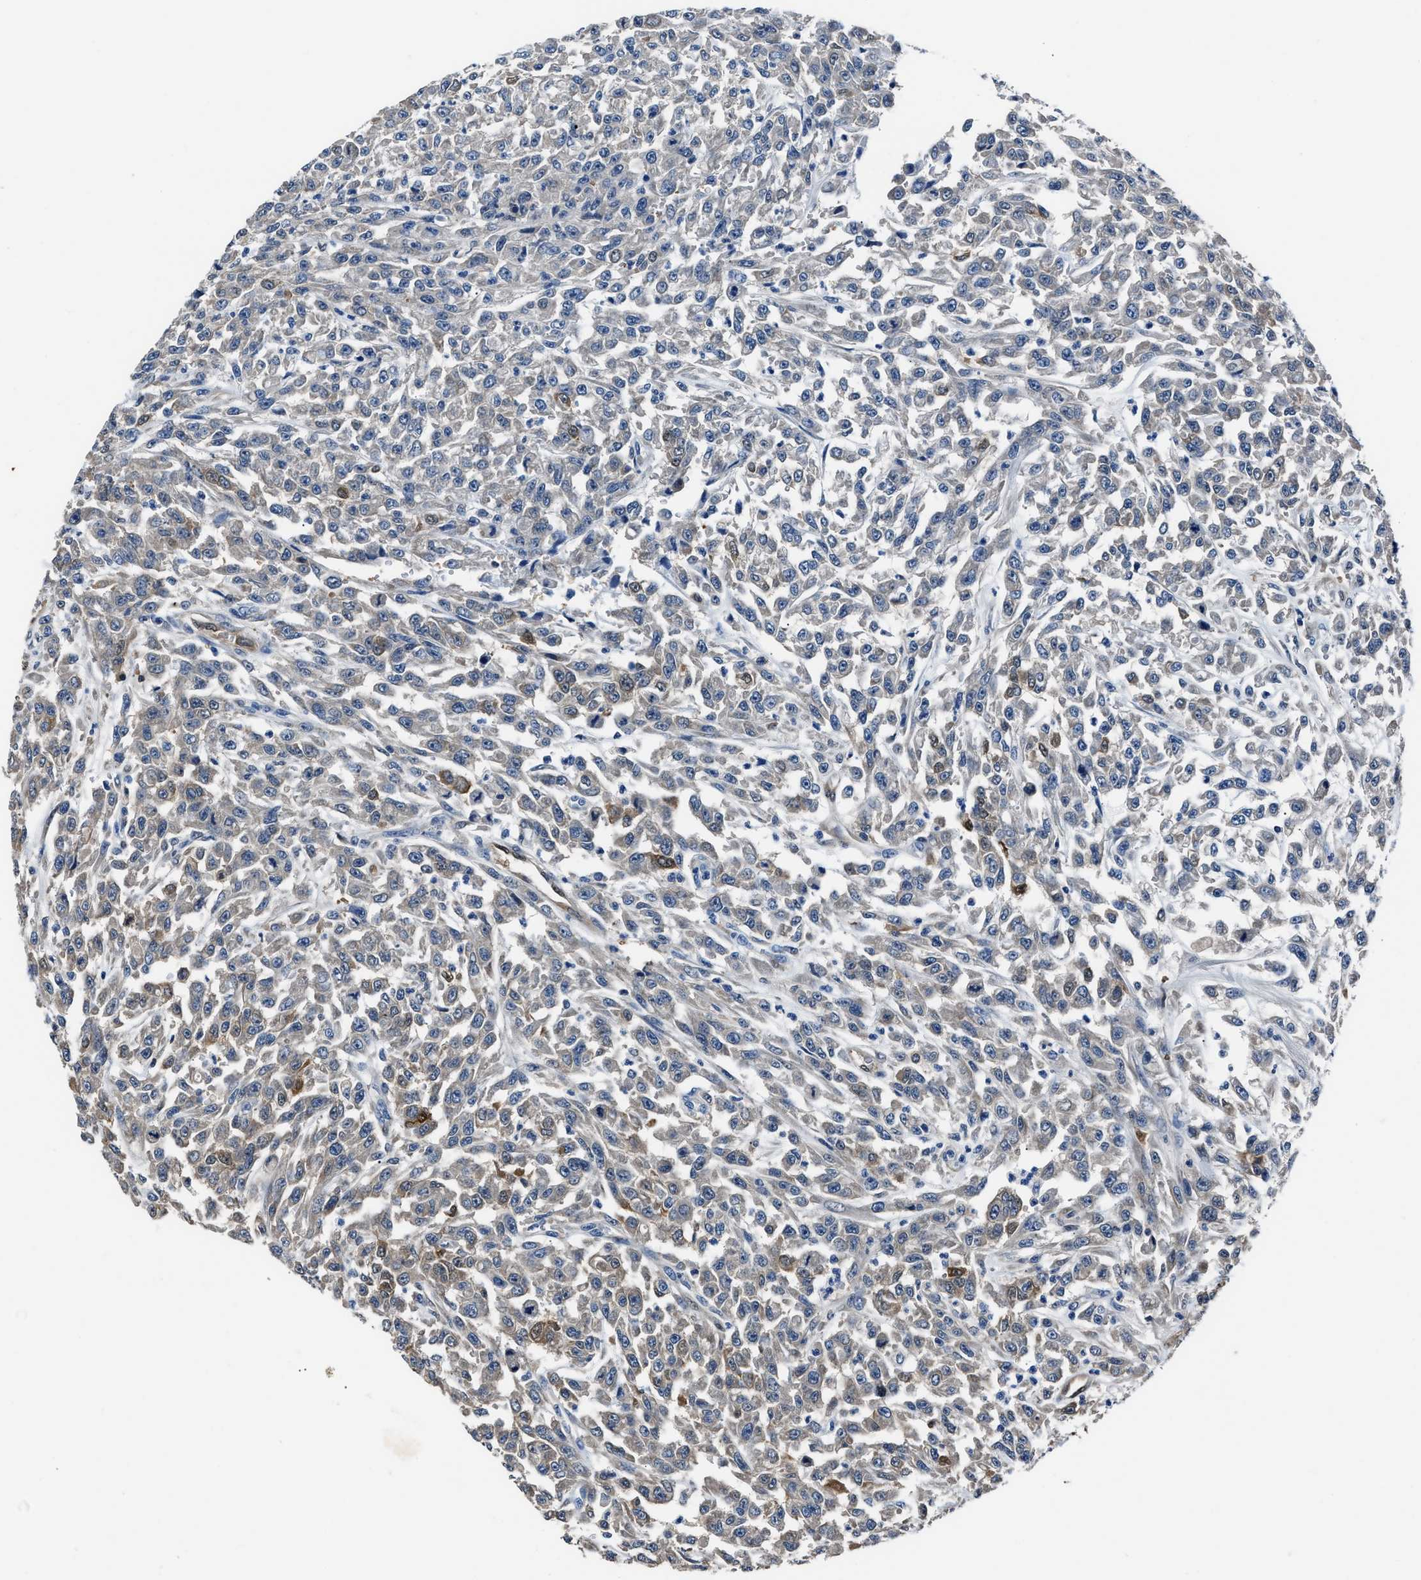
{"staining": {"intensity": "negative", "quantity": "none", "location": "none"}, "tissue": "urothelial cancer", "cell_type": "Tumor cells", "image_type": "cancer", "snomed": [{"axis": "morphology", "description": "Urothelial carcinoma, High grade"}, {"axis": "topography", "description": "Urinary bladder"}], "caption": "The immunohistochemistry (IHC) image has no significant staining in tumor cells of urothelial cancer tissue.", "gene": "PPA1", "patient": {"sex": "male", "age": 46}}